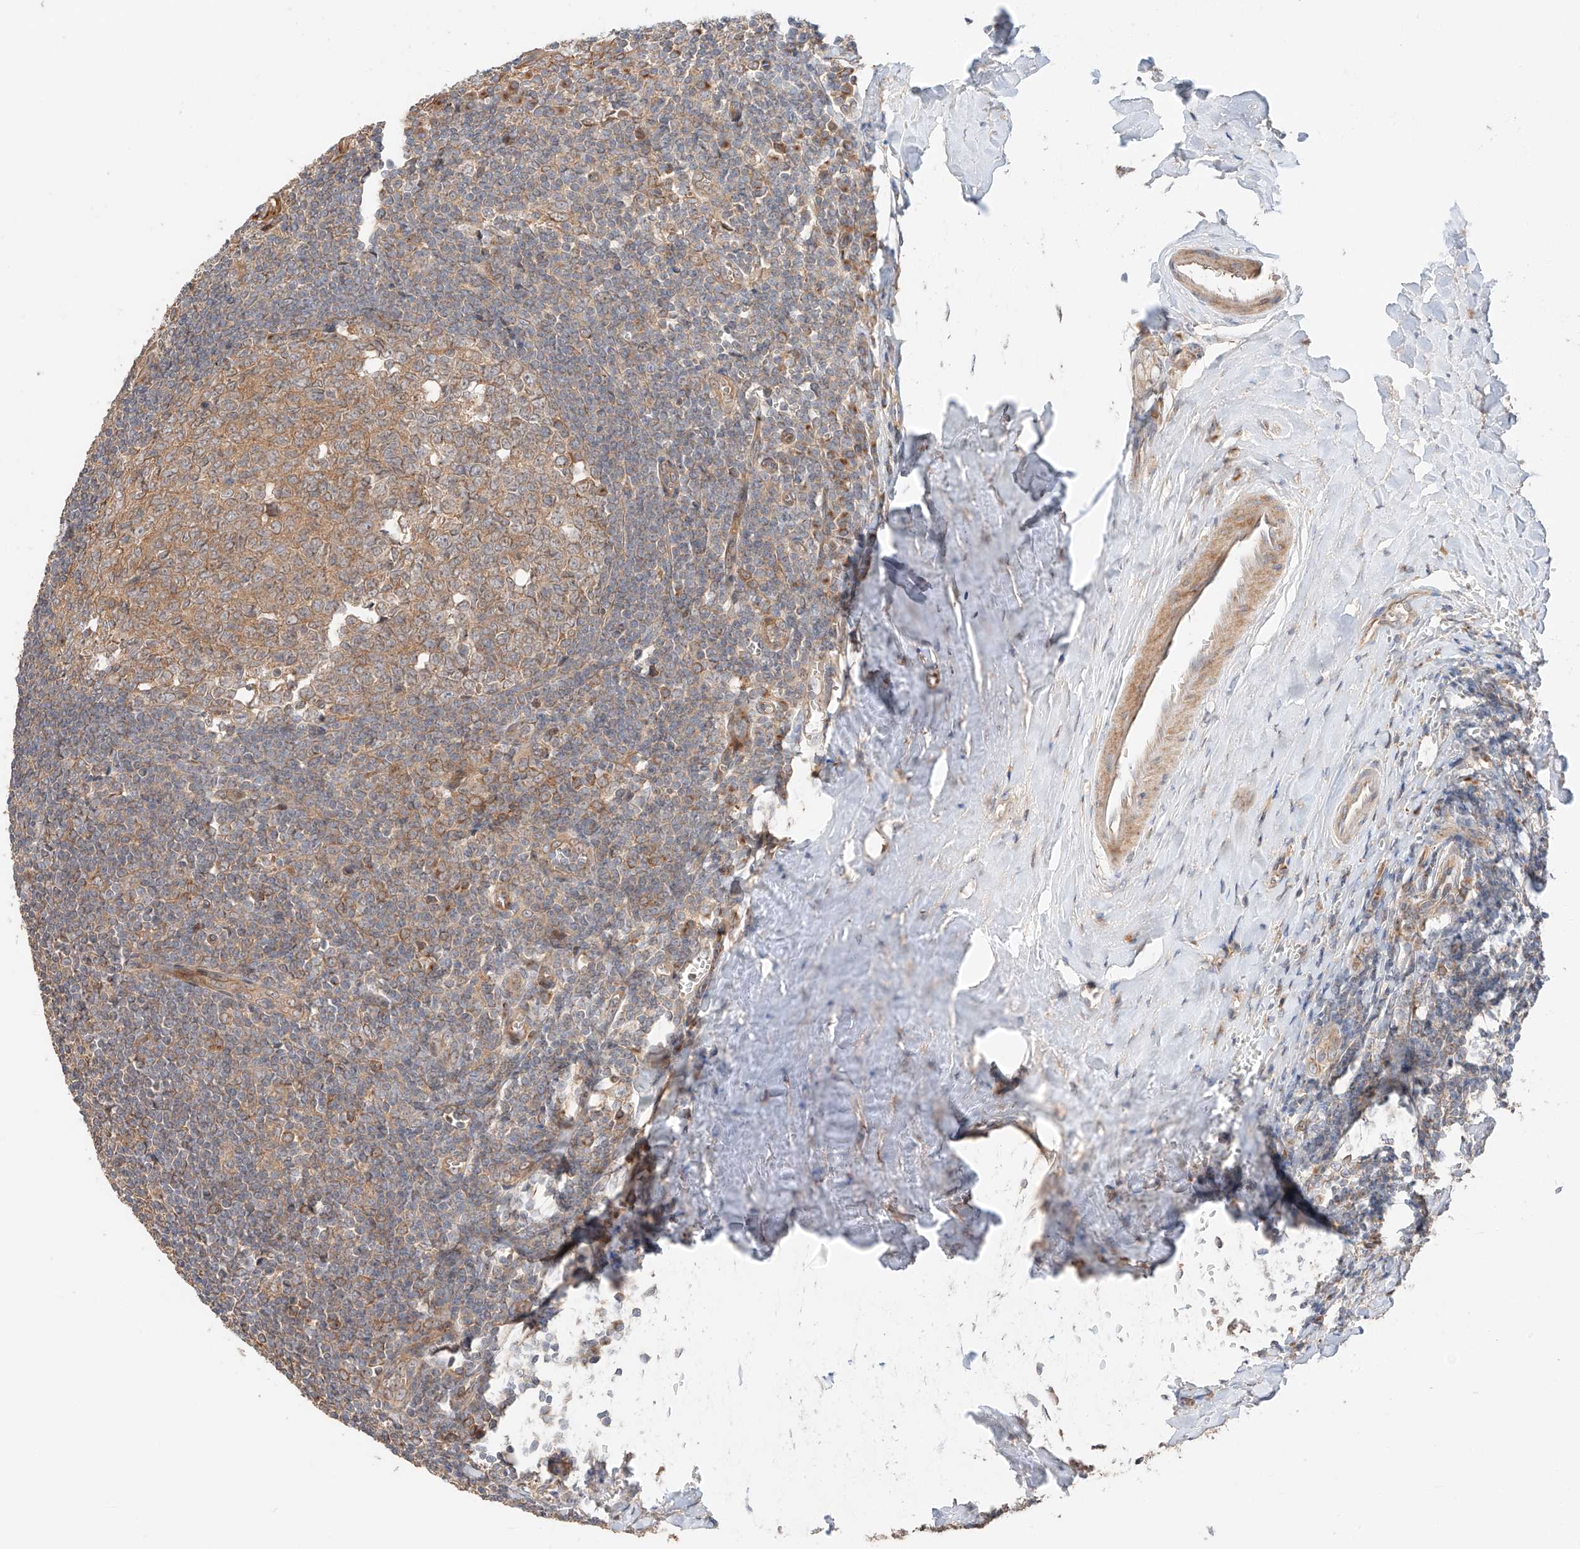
{"staining": {"intensity": "moderate", "quantity": ">75%", "location": "cytoplasmic/membranous"}, "tissue": "tonsil", "cell_type": "Germinal center cells", "image_type": "normal", "snomed": [{"axis": "morphology", "description": "Normal tissue, NOS"}, {"axis": "topography", "description": "Tonsil"}], "caption": "Brown immunohistochemical staining in benign human tonsil reveals moderate cytoplasmic/membranous staining in approximately >75% of germinal center cells.", "gene": "XPNPEP1", "patient": {"sex": "male", "age": 27}}